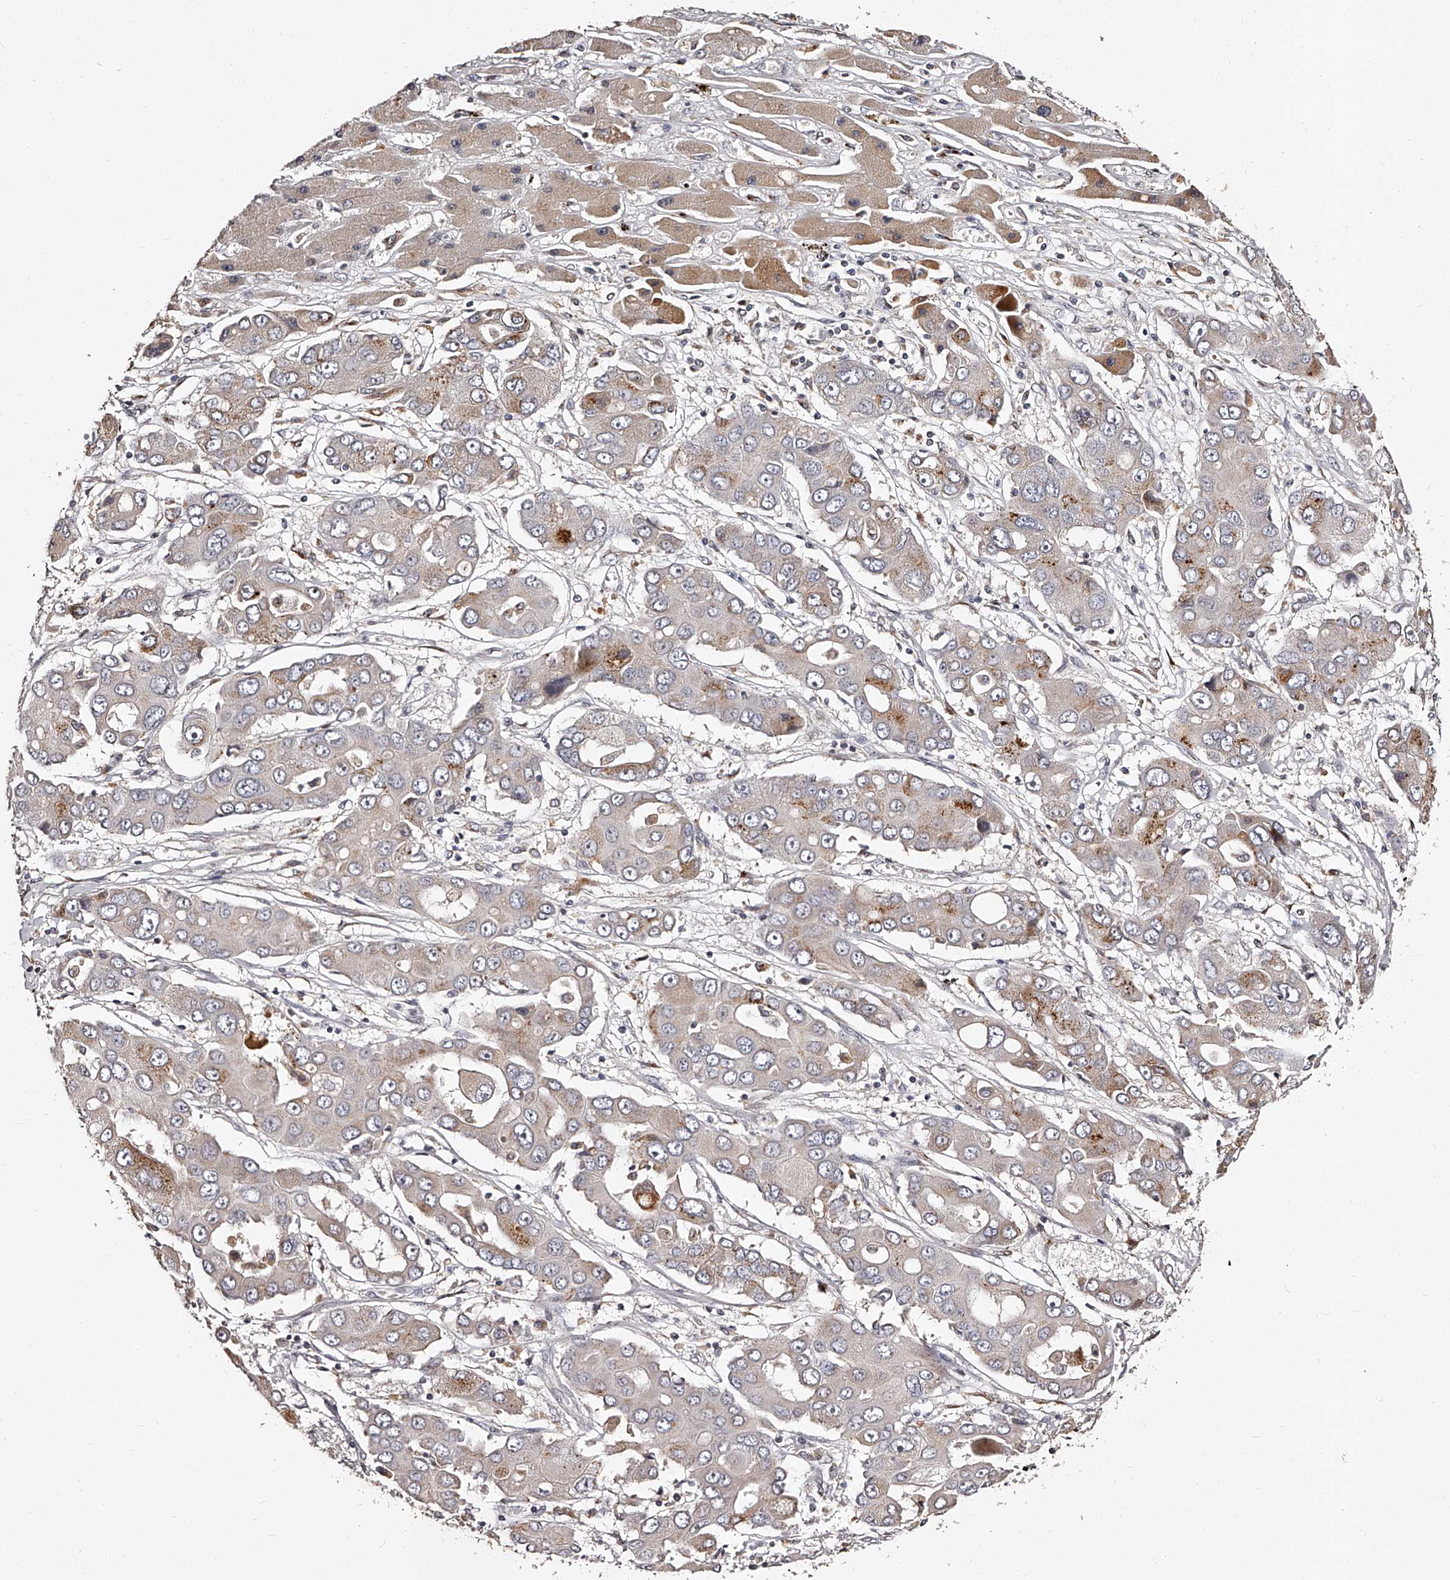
{"staining": {"intensity": "moderate", "quantity": "<25%", "location": "cytoplasmic/membranous"}, "tissue": "liver cancer", "cell_type": "Tumor cells", "image_type": "cancer", "snomed": [{"axis": "morphology", "description": "Cholangiocarcinoma"}, {"axis": "topography", "description": "Liver"}], "caption": "This is an image of immunohistochemistry staining of liver cancer (cholangiocarcinoma), which shows moderate staining in the cytoplasmic/membranous of tumor cells.", "gene": "RSC1A1", "patient": {"sex": "male", "age": 67}}